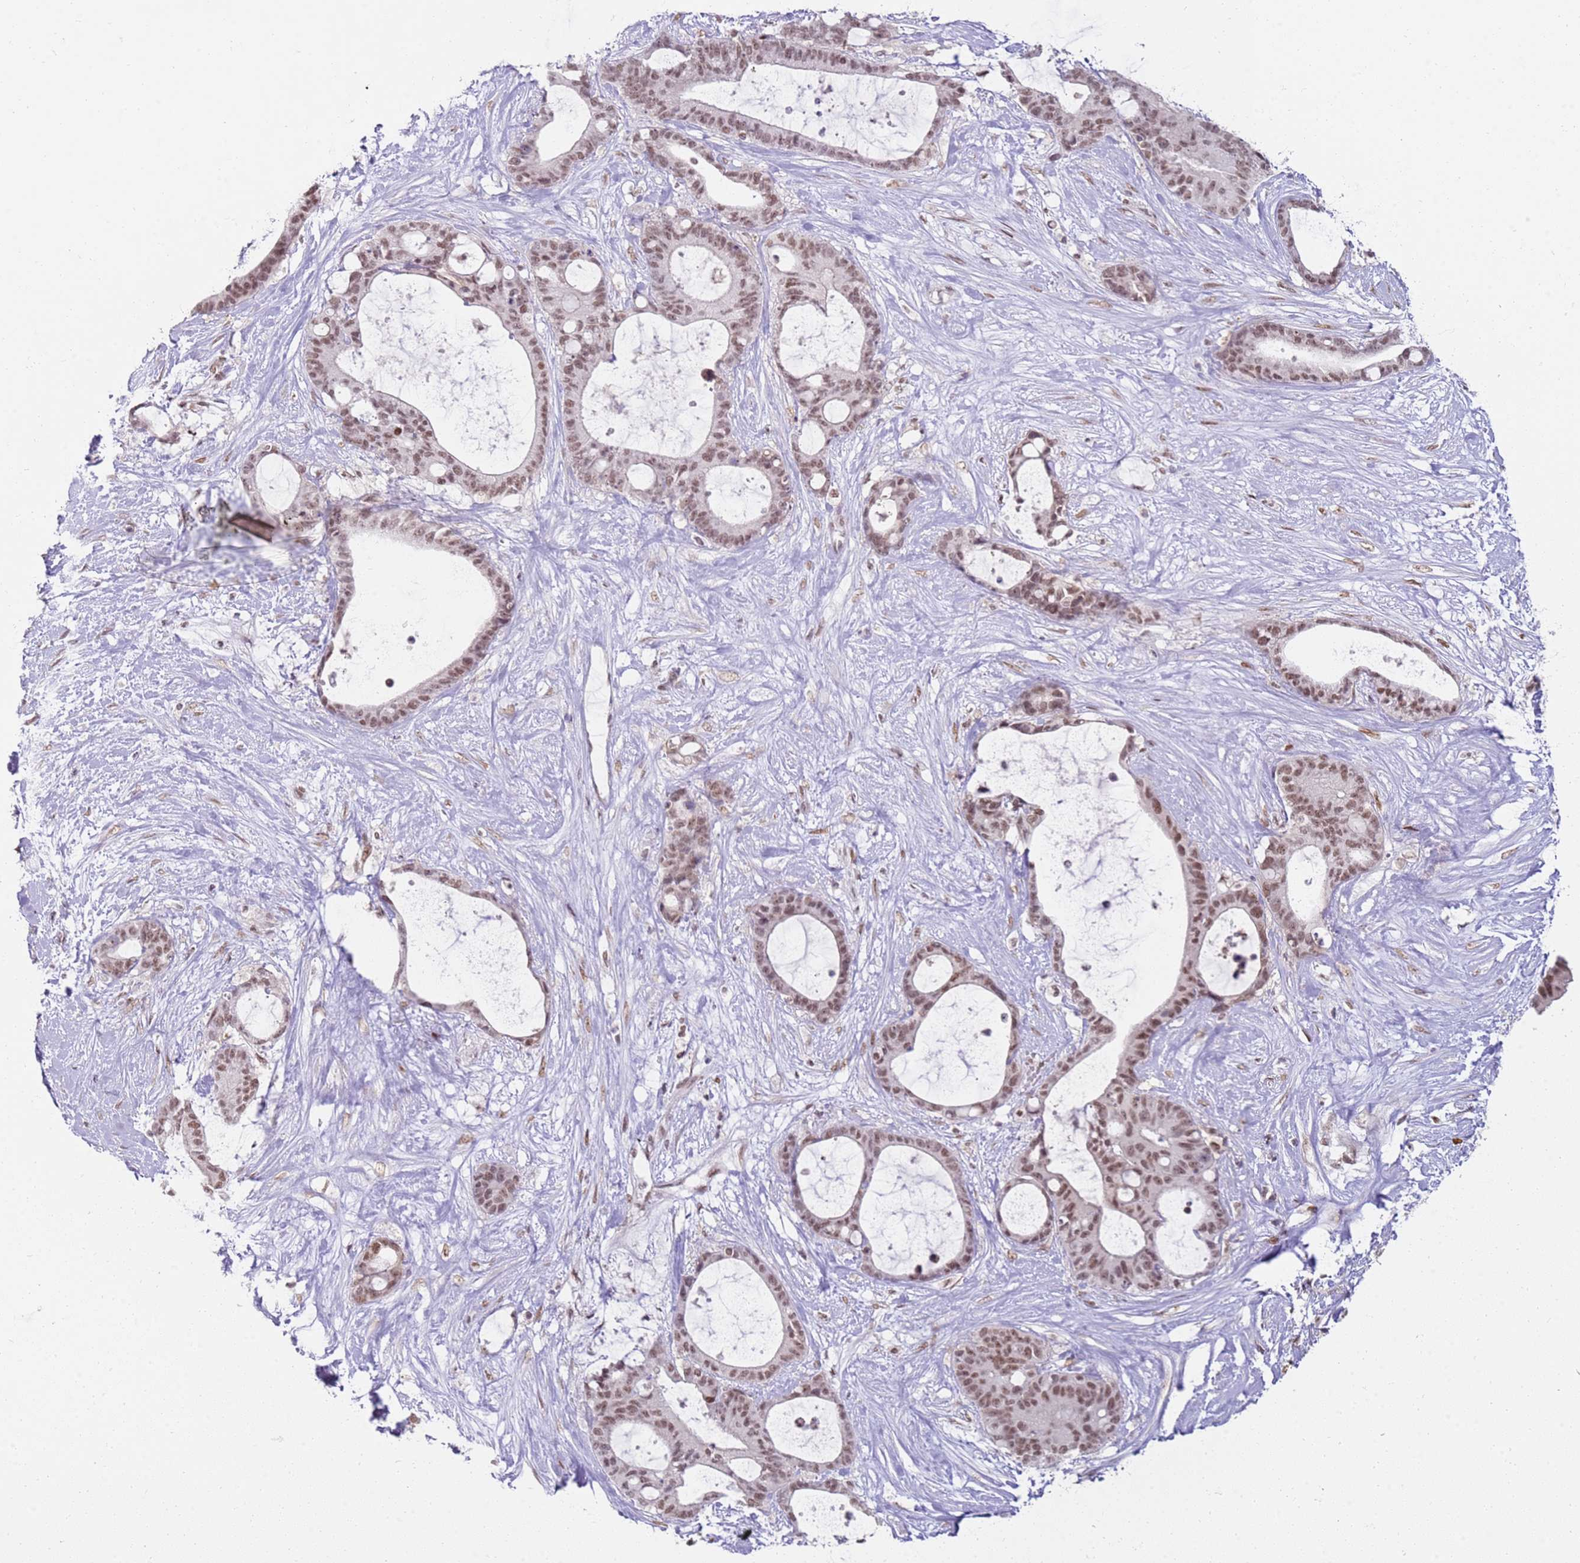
{"staining": {"intensity": "moderate", "quantity": ">75%", "location": "nuclear"}, "tissue": "liver cancer", "cell_type": "Tumor cells", "image_type": "cancer", "snomed": [{"axis": "morphology", "description": "Normal tissue, NOS"}, {"axis": "morphology", "description": "Cholangiocarcinoma"}, {"axis": "topography", "description": "Liver"}, {"axis": "topography", "description": "Peripheral nerve tissue"}], "caption": "Immunohistochemical staining of human cholangiocarcinoma (liver) shows moderate nuclear protein staining in approximately >75% of tumor cells.", "gene": "PHC2", "patient": {"sex": "female", "age": 73}}